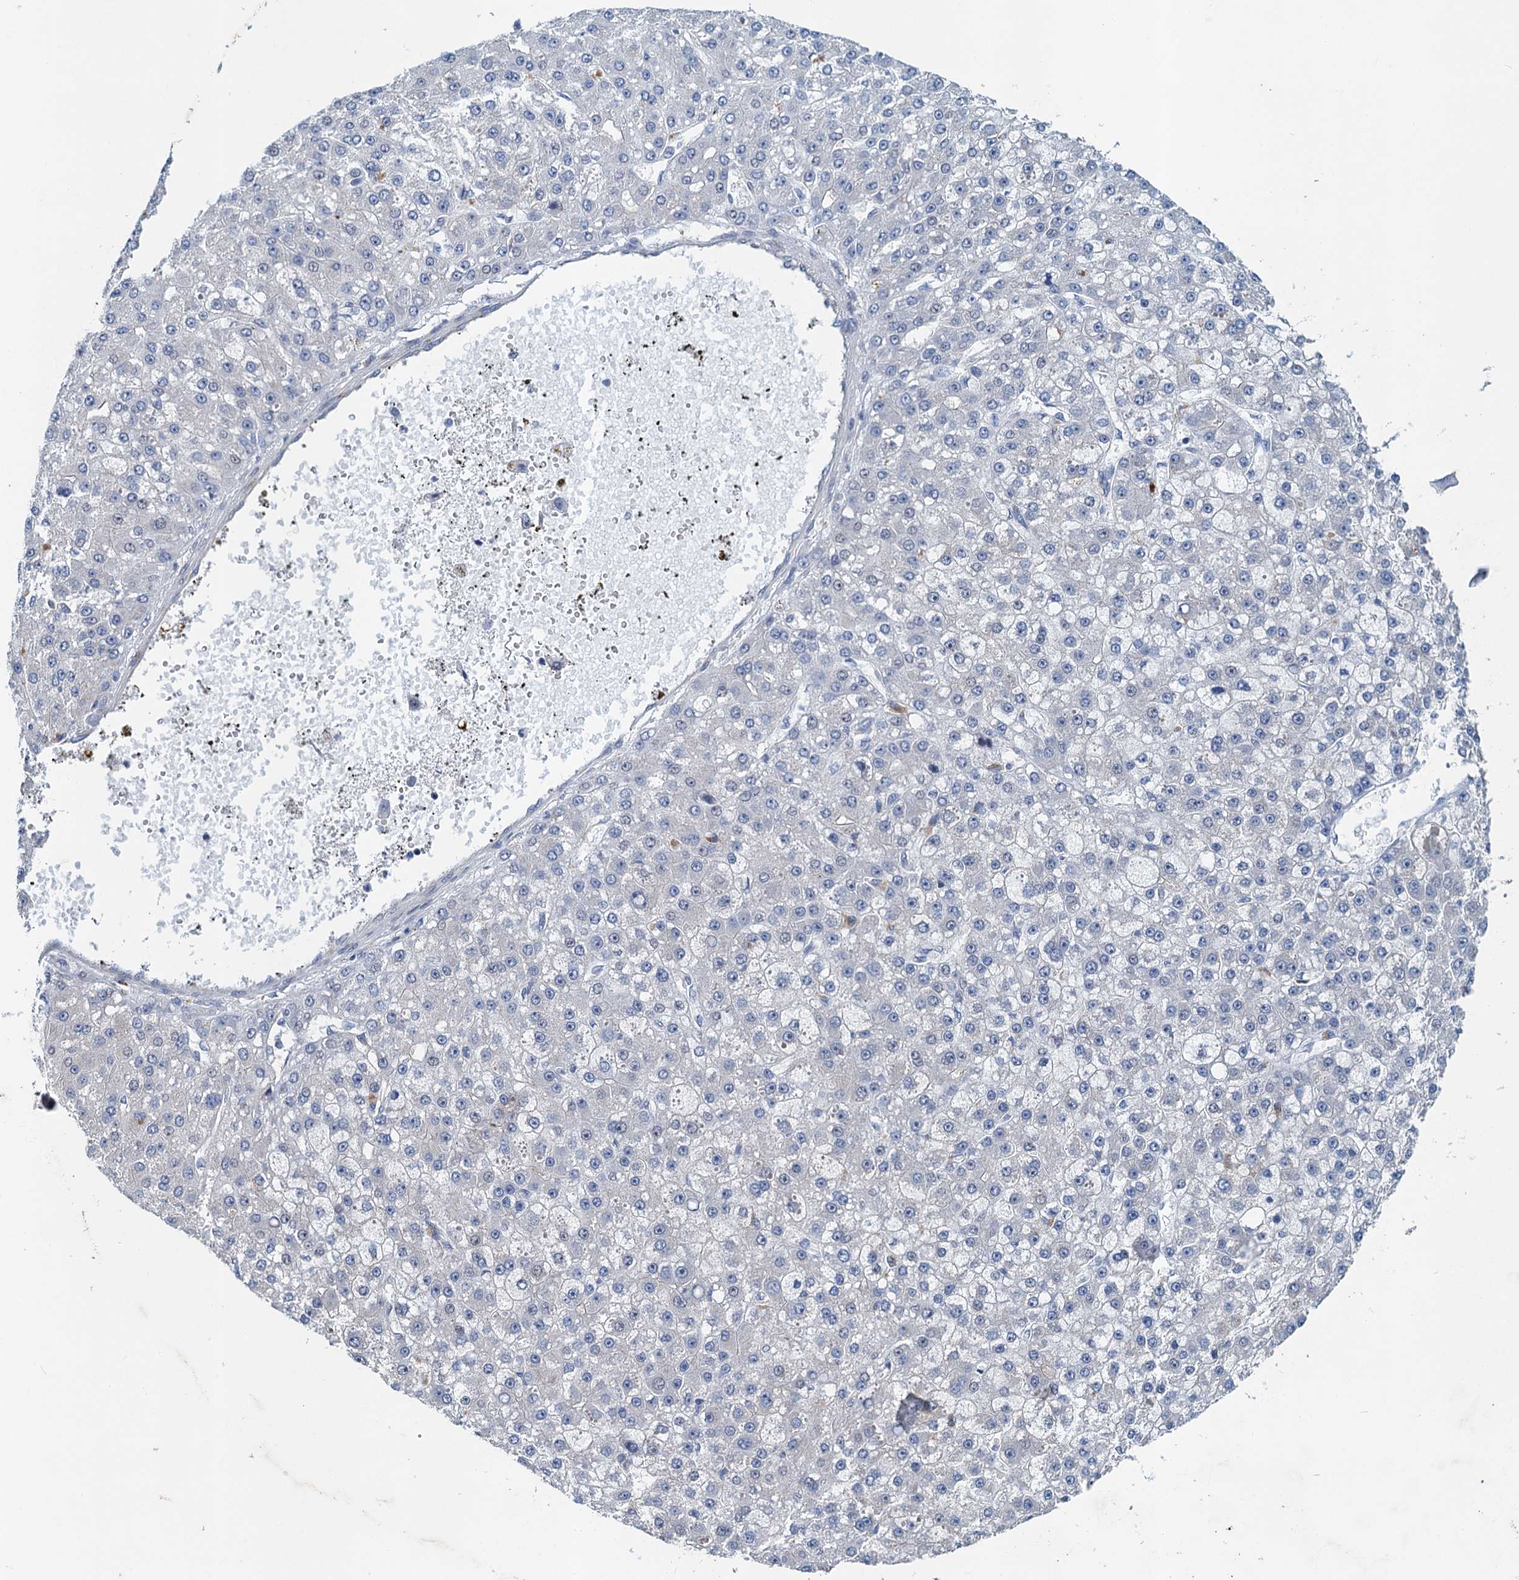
{"staining": {"intensity": "negative", "quantity": "none", "location": "none"}, "tissue": "liver cancer", "cell_type": "Tumor cells", "image_type": "cancer", "snomed": [{"axis": "morphology", "description": "Carcinoma, Hepatocellular, NOS"}, {"axis": "topography", "description": "Liver"}], "caption": "Liver cancer (hepatocellular carcinoma) stained for a protein using immunohistochemistry exhibits no staining tumor cells.", "gene": "NBEA", "patient": {"sex": "male", "age": 67}}